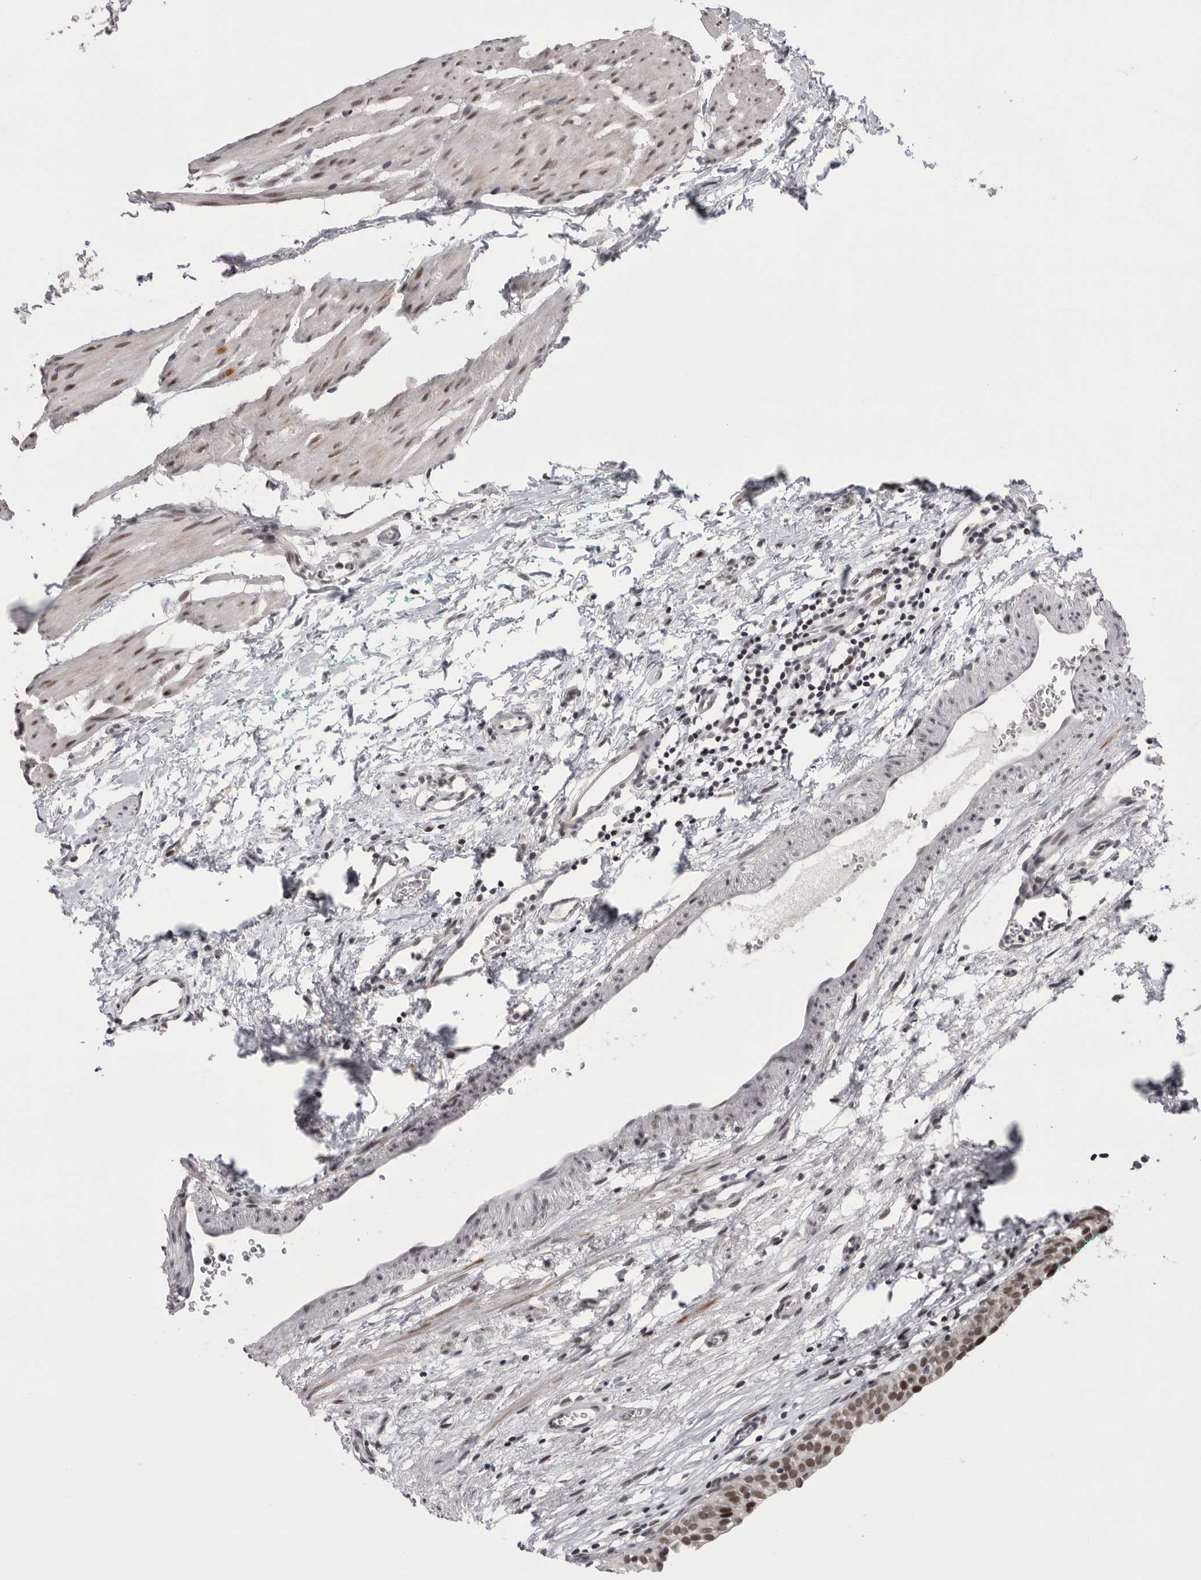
{"staining": {"intensity": "moderate", "quantity": ">75%", "location": "nuclear"}, "tissue": "urinary bladder", "cell_type": "Urothelial cells", "image_type": "normal", "snomed": [{"axis": "morphology", "description": "Normal tissue, NOS"}, {"axis": "morphology", "description": "Urothelial carcinoma, High grade"}, {"axis": "topography", "description": "Urinary bladder"}], "caption": "IHC photomicrograph of normal urinary bladder stained for a protein (brown), which displays medium levels of moderate nuclear staining in about >75% of urothelial cells.", "gene": "POU5F1", "patient": {"sex": "female", "age": 60}}